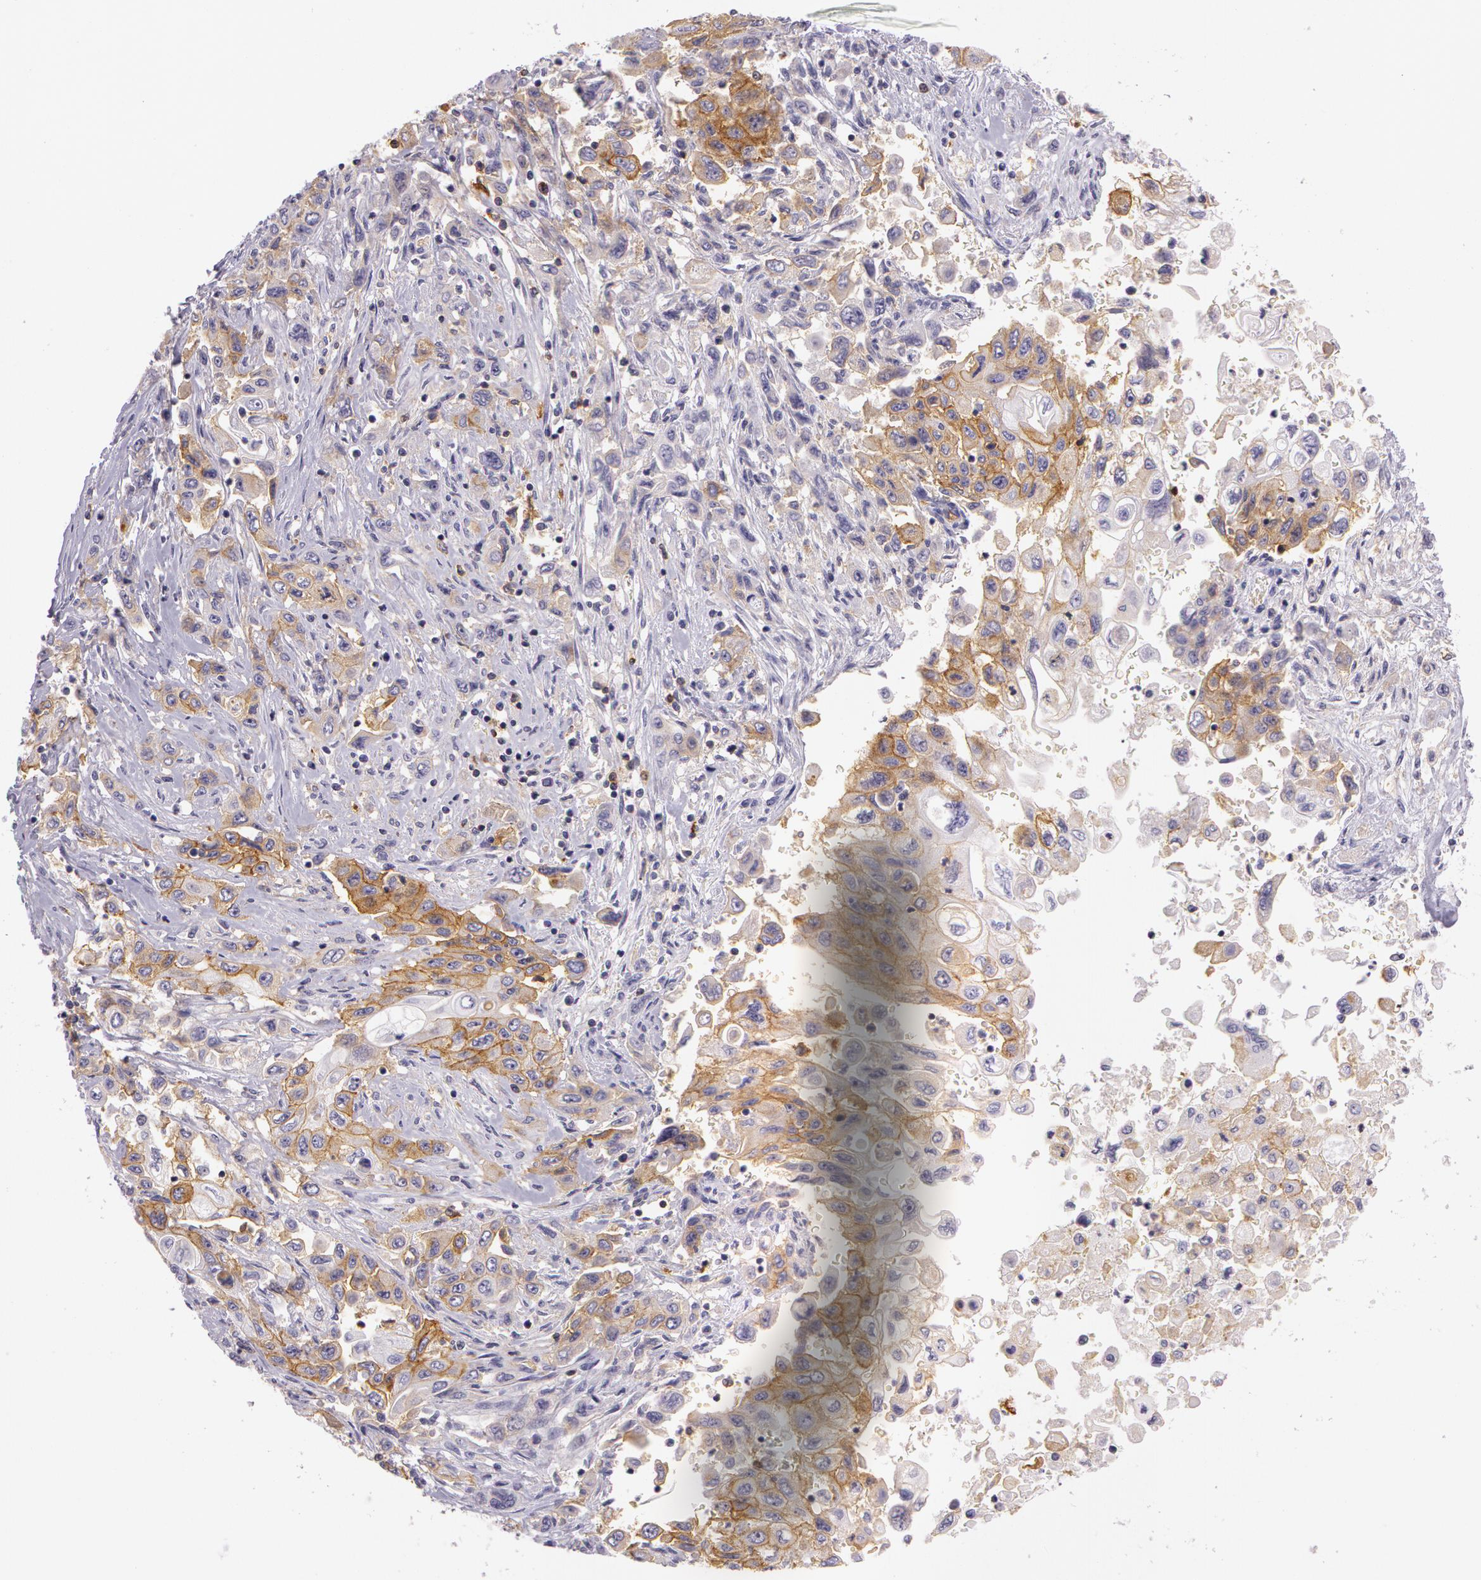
{"staining": {"intensity": "weak", "quantity": "25%-75%", "location": "cytoplasmic/membranous"}, "tissue": "pancreatic cancer", "cell_type": "Tumor cells", "image_type": "cancer", "snomed": [{"axis": "morphology", "description": "Adenocarcinoma, NOS"}, {"axis": "topography", "description": "Pancreas"}], "caption": "Immunohistochemistry photomicrograph of neoplastic tissue: pancreatic adenocarcinoma stained using immunohistochemistry (IHC) shows low levels of weak protein expression localized specifically in the cytoplasmic/membranous of tumor cells, appearing as a cytoplasmic/membranous brown color.", "gene": "LY75", "patient": {"sex": "male", "age": 70}}